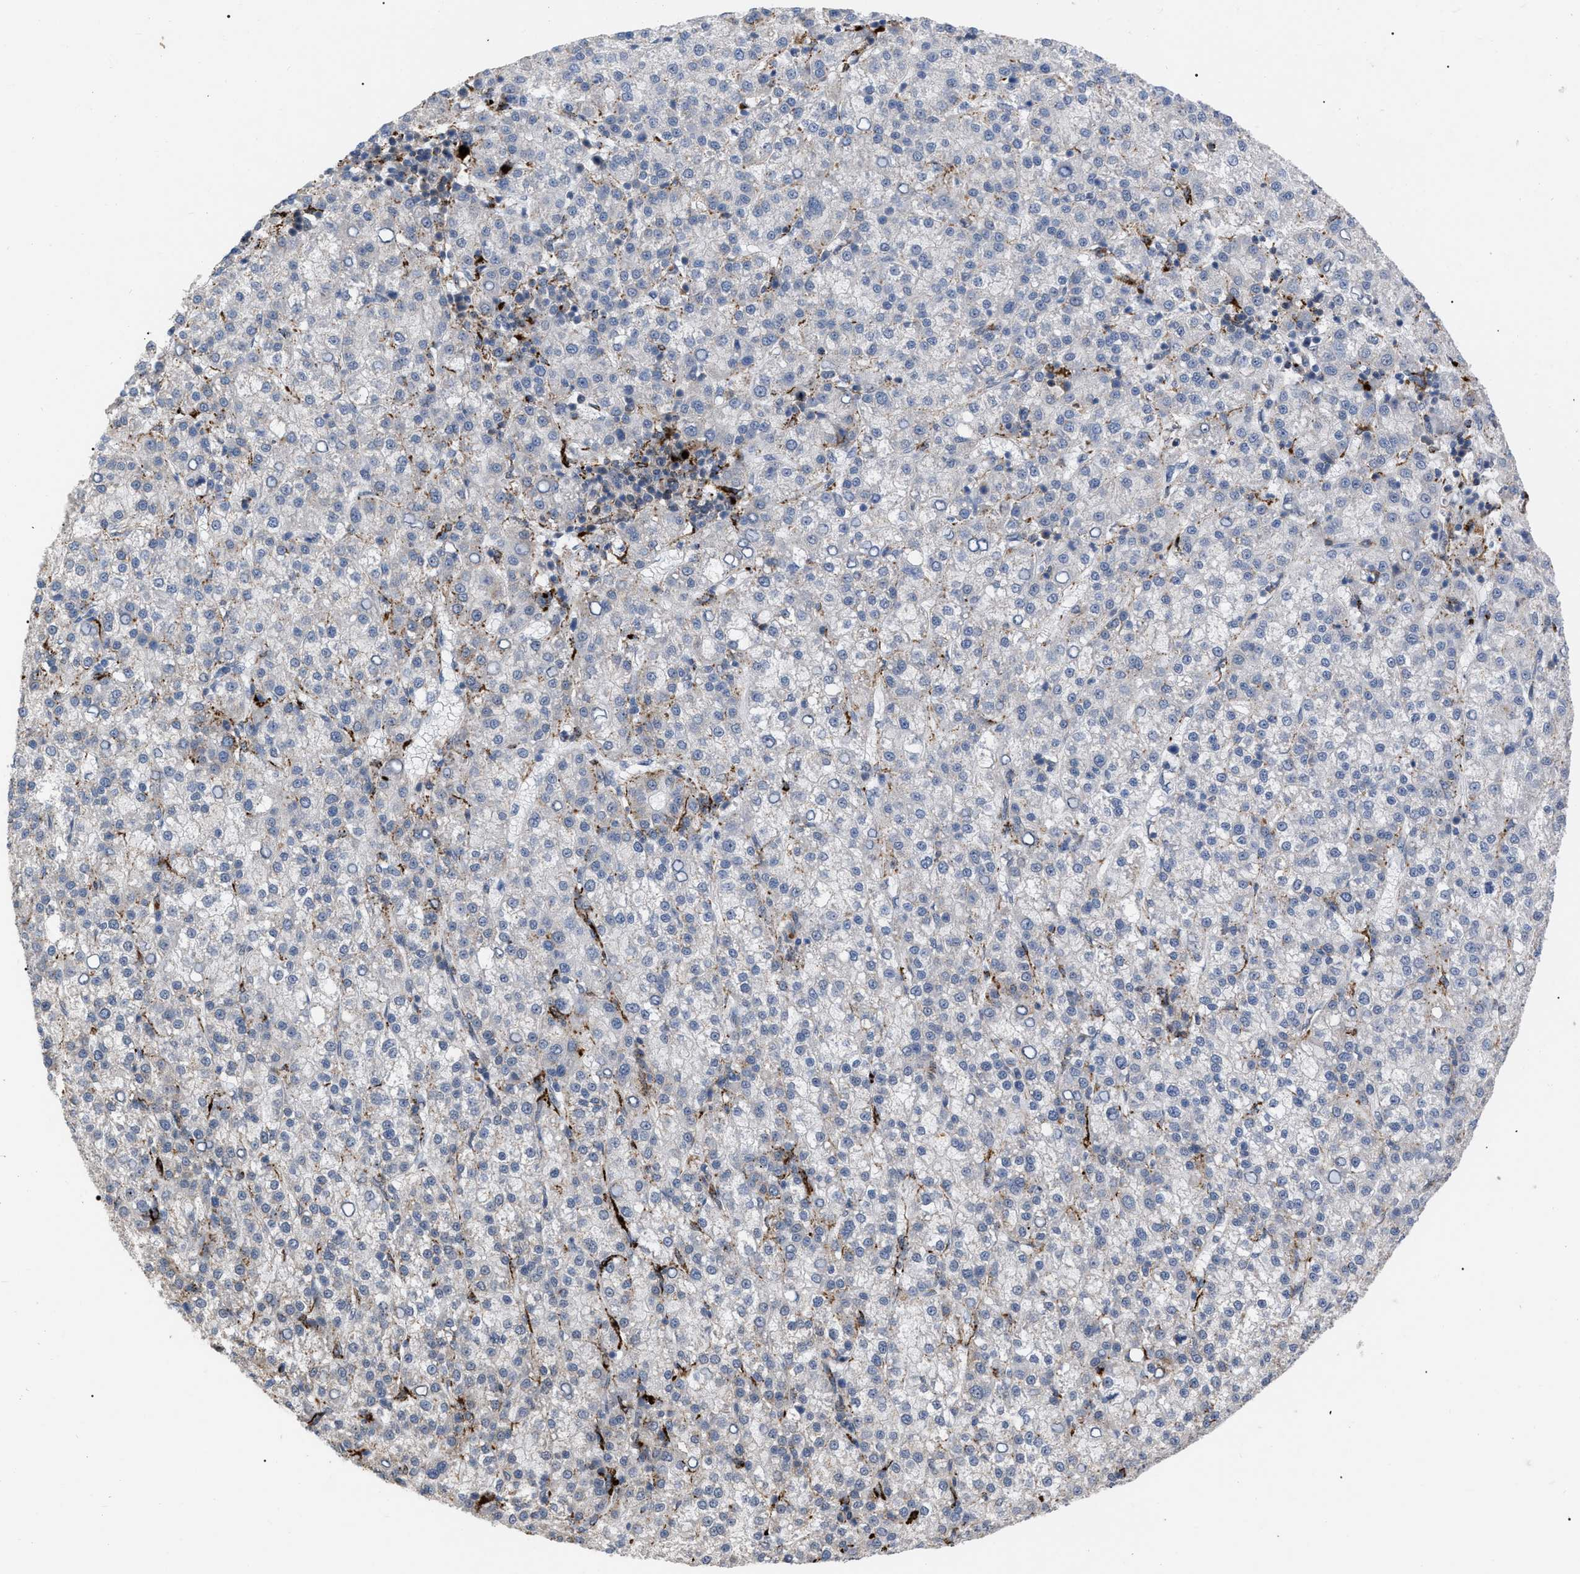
{"staining": {"intensity": "negative", "quantity": "none", "location": "none"}, "tissue": "liver cancer", "cell_type": "Tumor cells", "image_type": "cancer", "snomed": [{"axis": "morphology", "description": "Carcinoma, Hepatocellular, NOS"}, {"axis": "topography", "description": "Liver"}], "caption": "An image of human liver cancer is negative for staining in tumor cells. (IHC, brightfield microscopy, high magnification).", "gene": "UPF1", "patient": {"sex": "female", "age": 58}}